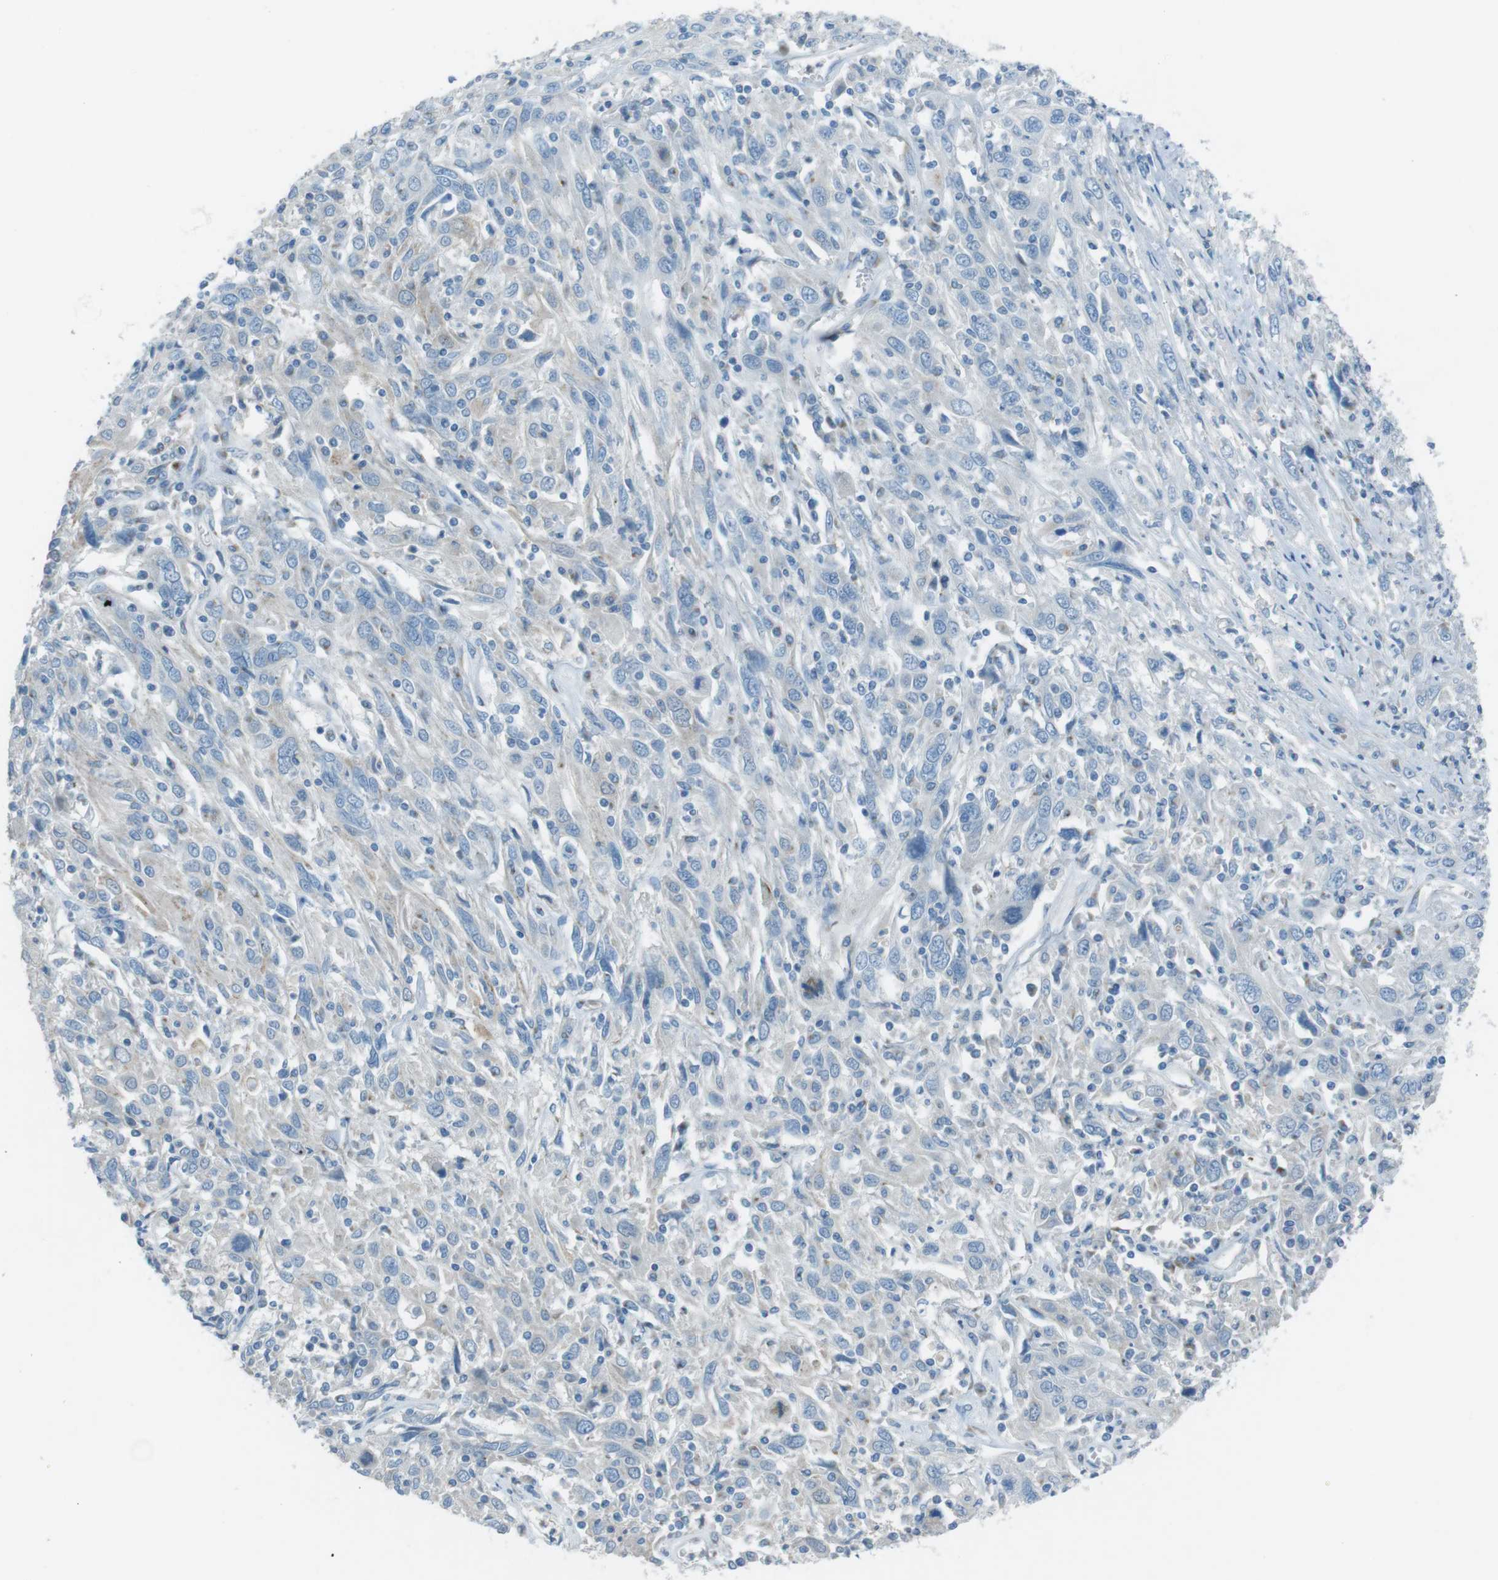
{"staining": {"intensity": "negative", "quantity": "none", "location": "none"}, "tissue": "cervical cancer", "cell_type": "Tumor cells", "image_type": "cancer", "snomed": [{"axis": "morphology", "description": "Squamous cell carcinoma, NOS"}, {"axis": "topography", "description": "Cervix"}], "caption": "Cervical squamous cell carcinoma was stained to show a protein in brown. There is no significant expression in tumor cells. Brightfield microscopy of immunohistochemistry (IHC) stained with DAB (3,3'-diaminobenzidine) (brown) and hematoxylin (blue), captured at high magnification.", "gene": "TXNDC15", "patient": {"sex": "female", "age": 46}}